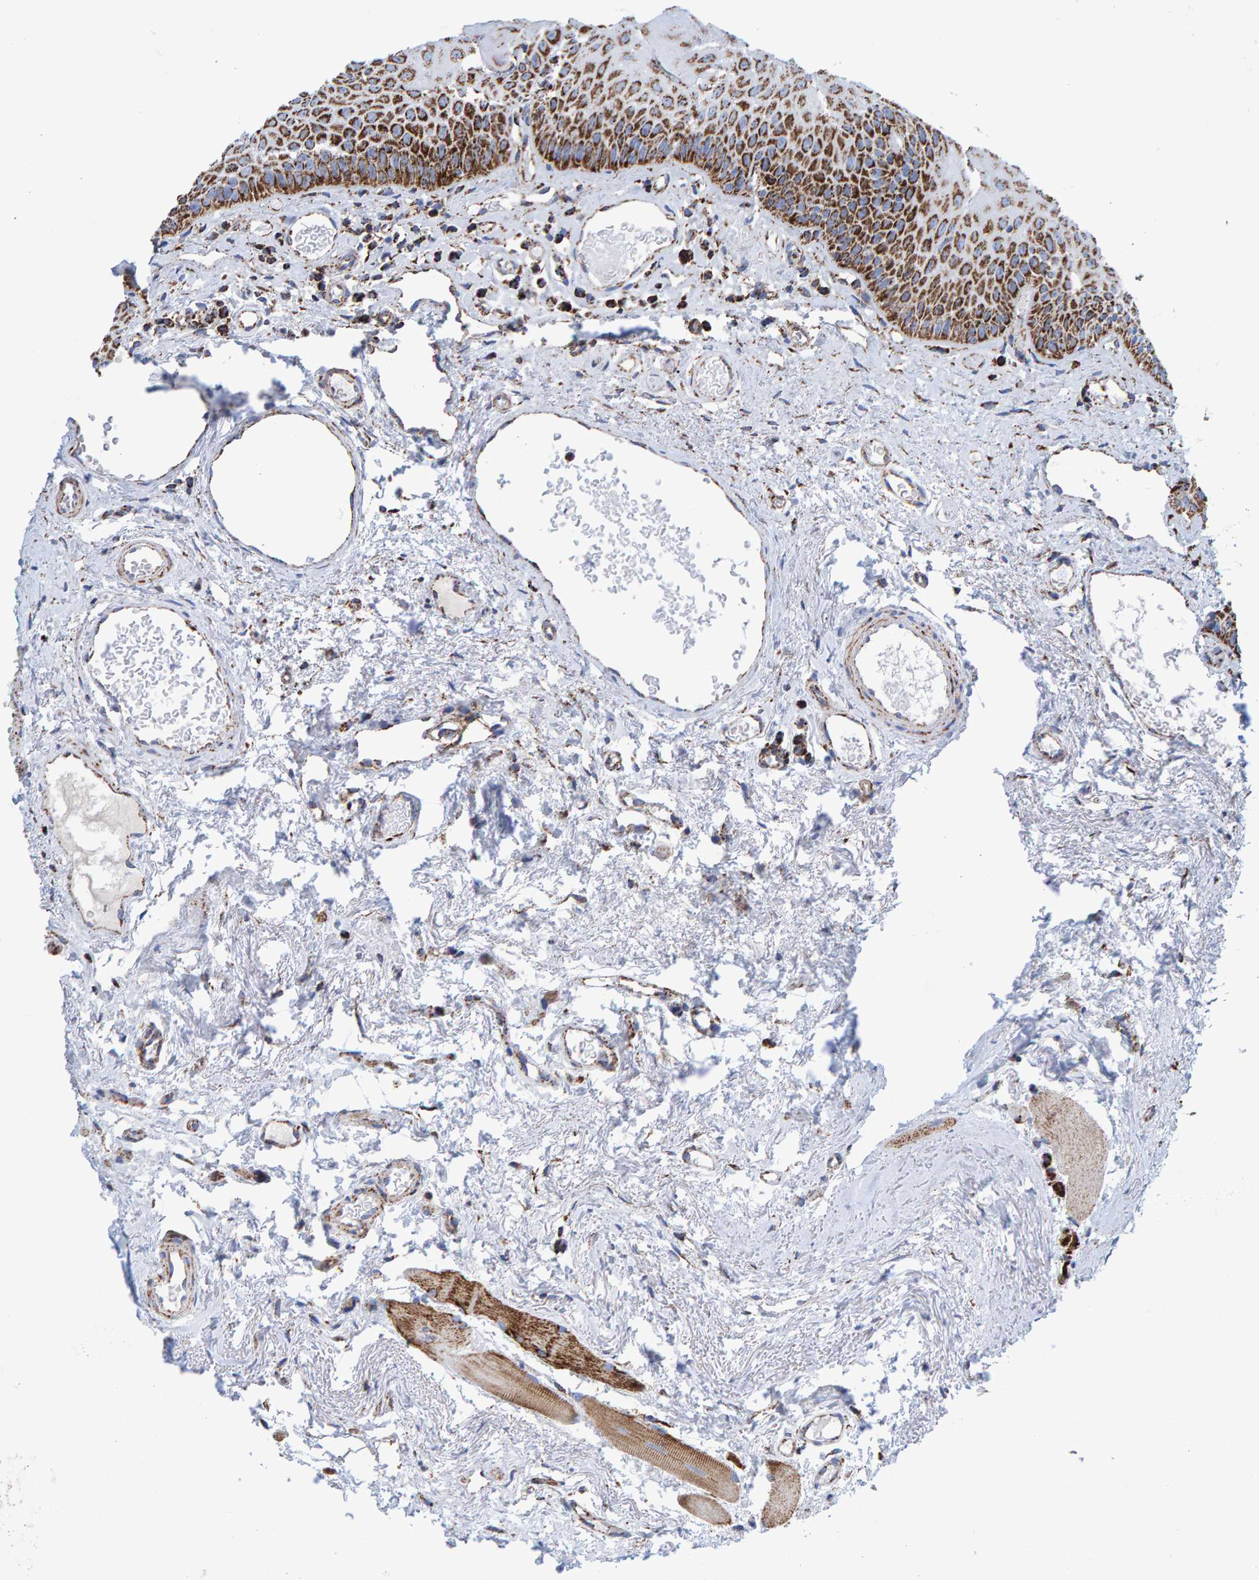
{"staining": {"intensity": "strong", "quantity": ">75%", "location": "cytoplasmic/membranous"}, "tissue": "oral mucosa", "cell_type": "Squamous epithelial cells", "image_type": "normal", "snomed": [{"axis": "morphology", "description": "Normal tissue, NOS"}, {"axis": "topography", "description": "Skeletal muscle"}, {"axis": "topography", "description": "Oral tissue"}, {"axis": "topography", "description": "Peripheral nerve tissue"}], "caption": "A high amount of strong cytoplasmic/membranous positivity is identified in approximately >75% of squamous epithelial cells in benign oral mucosa.", "gene": "ENSG00000262660", "patient": {"sex": "female", "age": 84}}